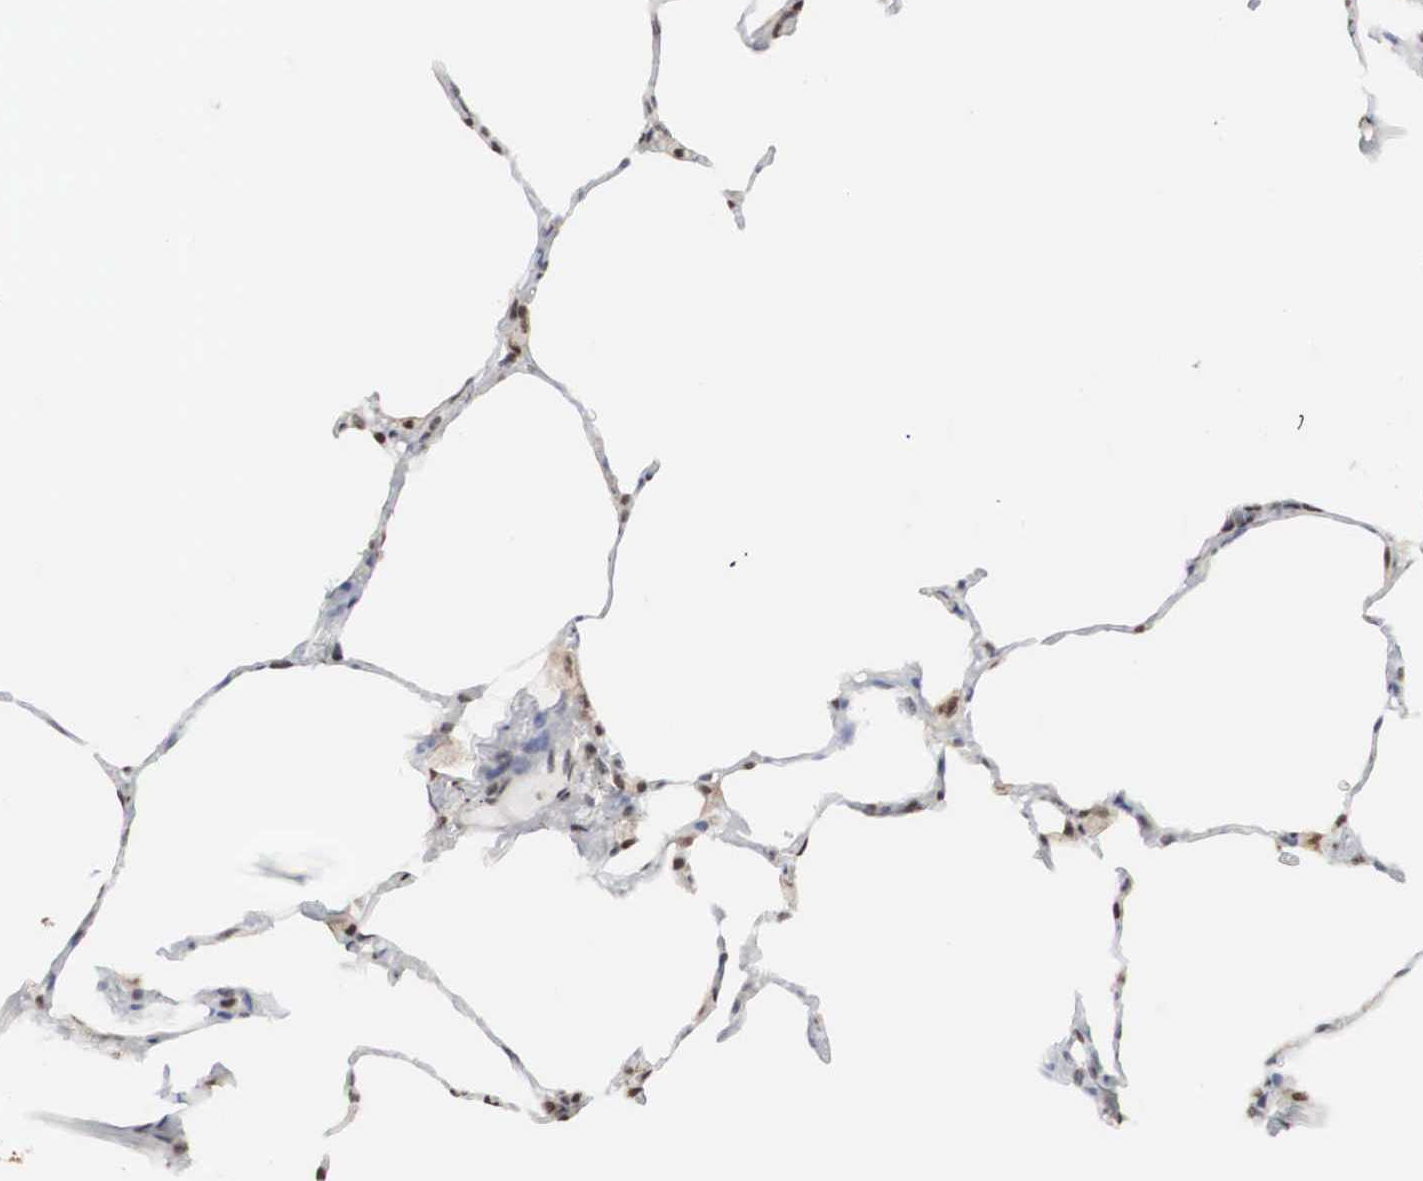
{"staining": {"intensity": "weak", "quantity": ">75%", "location": "nuclear"}, "tissue": "lung", "cell_type": "Alveolar cells", "image_type": "normal", "snomed": [{"axis": "morphology", "description": "Normal tissue, NOS"}, {"axis": "topography", "description": "Lung"}], "caption": "High-magnification brightfield microscopy of unremarkable lung stained with DAB (brown) and counterstained with hematoxylin (blue). alveolar cells exhibit weak nuclear staining is seen in about>75% of cells.", "gene": "AUTS2", "patient": {"sex": "female", "age": 75}}